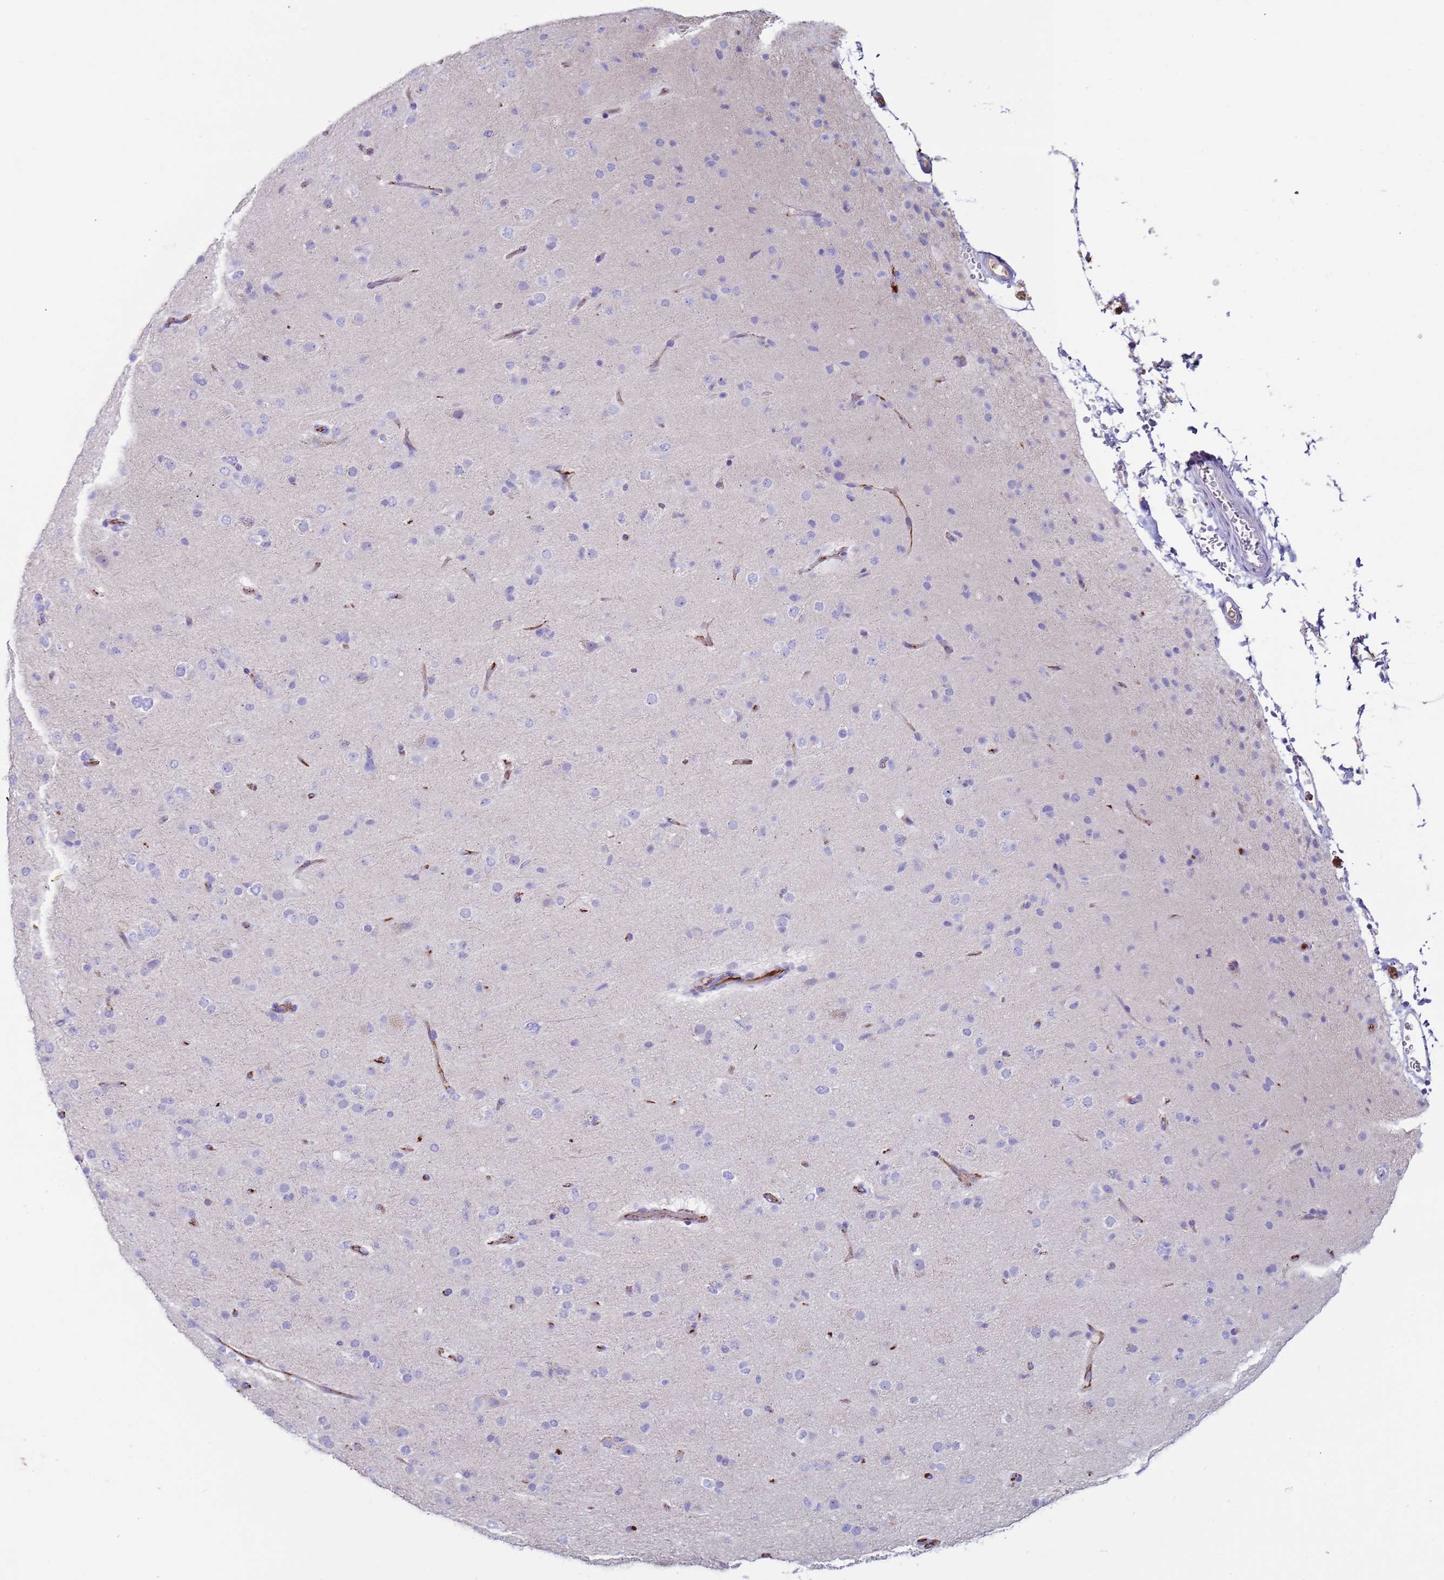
{"staining": {"intensity": "negative", "quantity": "none", "location": "none"}, "tissue": "glioma", "cell_type": "Tumor cells", "image_type": "cancer", "snomed": [{"axis": "morphology", "description": "Glioma, malignant, Low grade"}, {"axis": "topography", "description": "Brain"}], "caption": "DAB immunohistochemical staining of low-grade glioma (malignant) demonstrates no significant expression in tumor cells.", "gene": "CYSLTR2", "patient": {"sex": "male", "age": 65}}